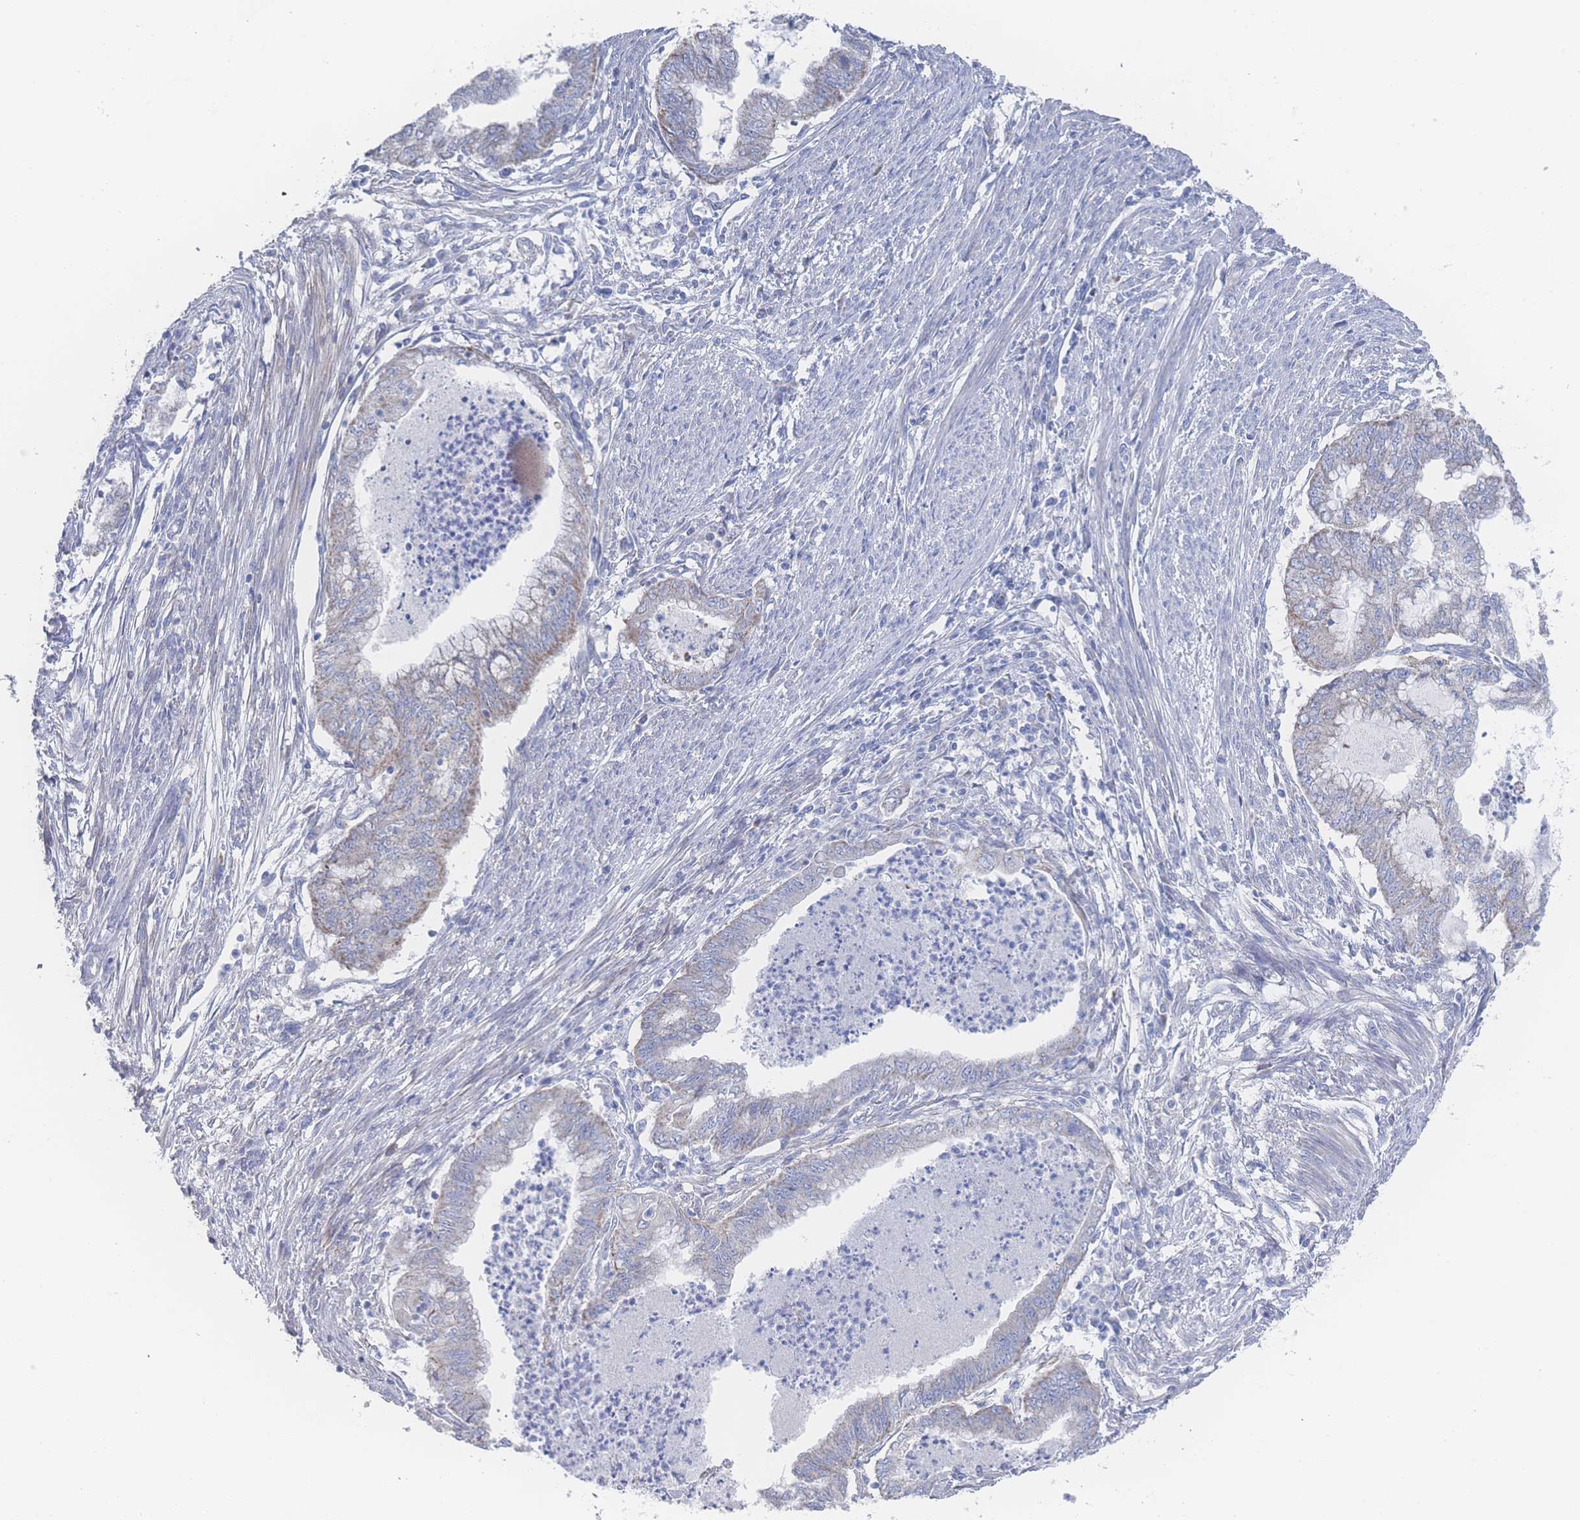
{"staining": {"intensity": "weak", "quantity": "<25%", "location": "cytoplasmic/membranous"}, "tissue": "endometrial cancer", "cell_type": "Tumor cells", "image_type": "cancer", "snomed": [{"axis": "morphology", "description": "Adenocarcinoma, NOS"}, {"axis": "topography", "description": "Endometrium"}], "caption": "IHC image of neoplastic tissue: human endometrial cancer (adenocarcinoma) stained with DAB displays no significant protein staining in tumor cells. The staining is performed using DAB brown chromogen with nuclei counter-stained in using hematoxylin.", "gene": "SNPH", "patient": {"sex": "female", "age": 79}}